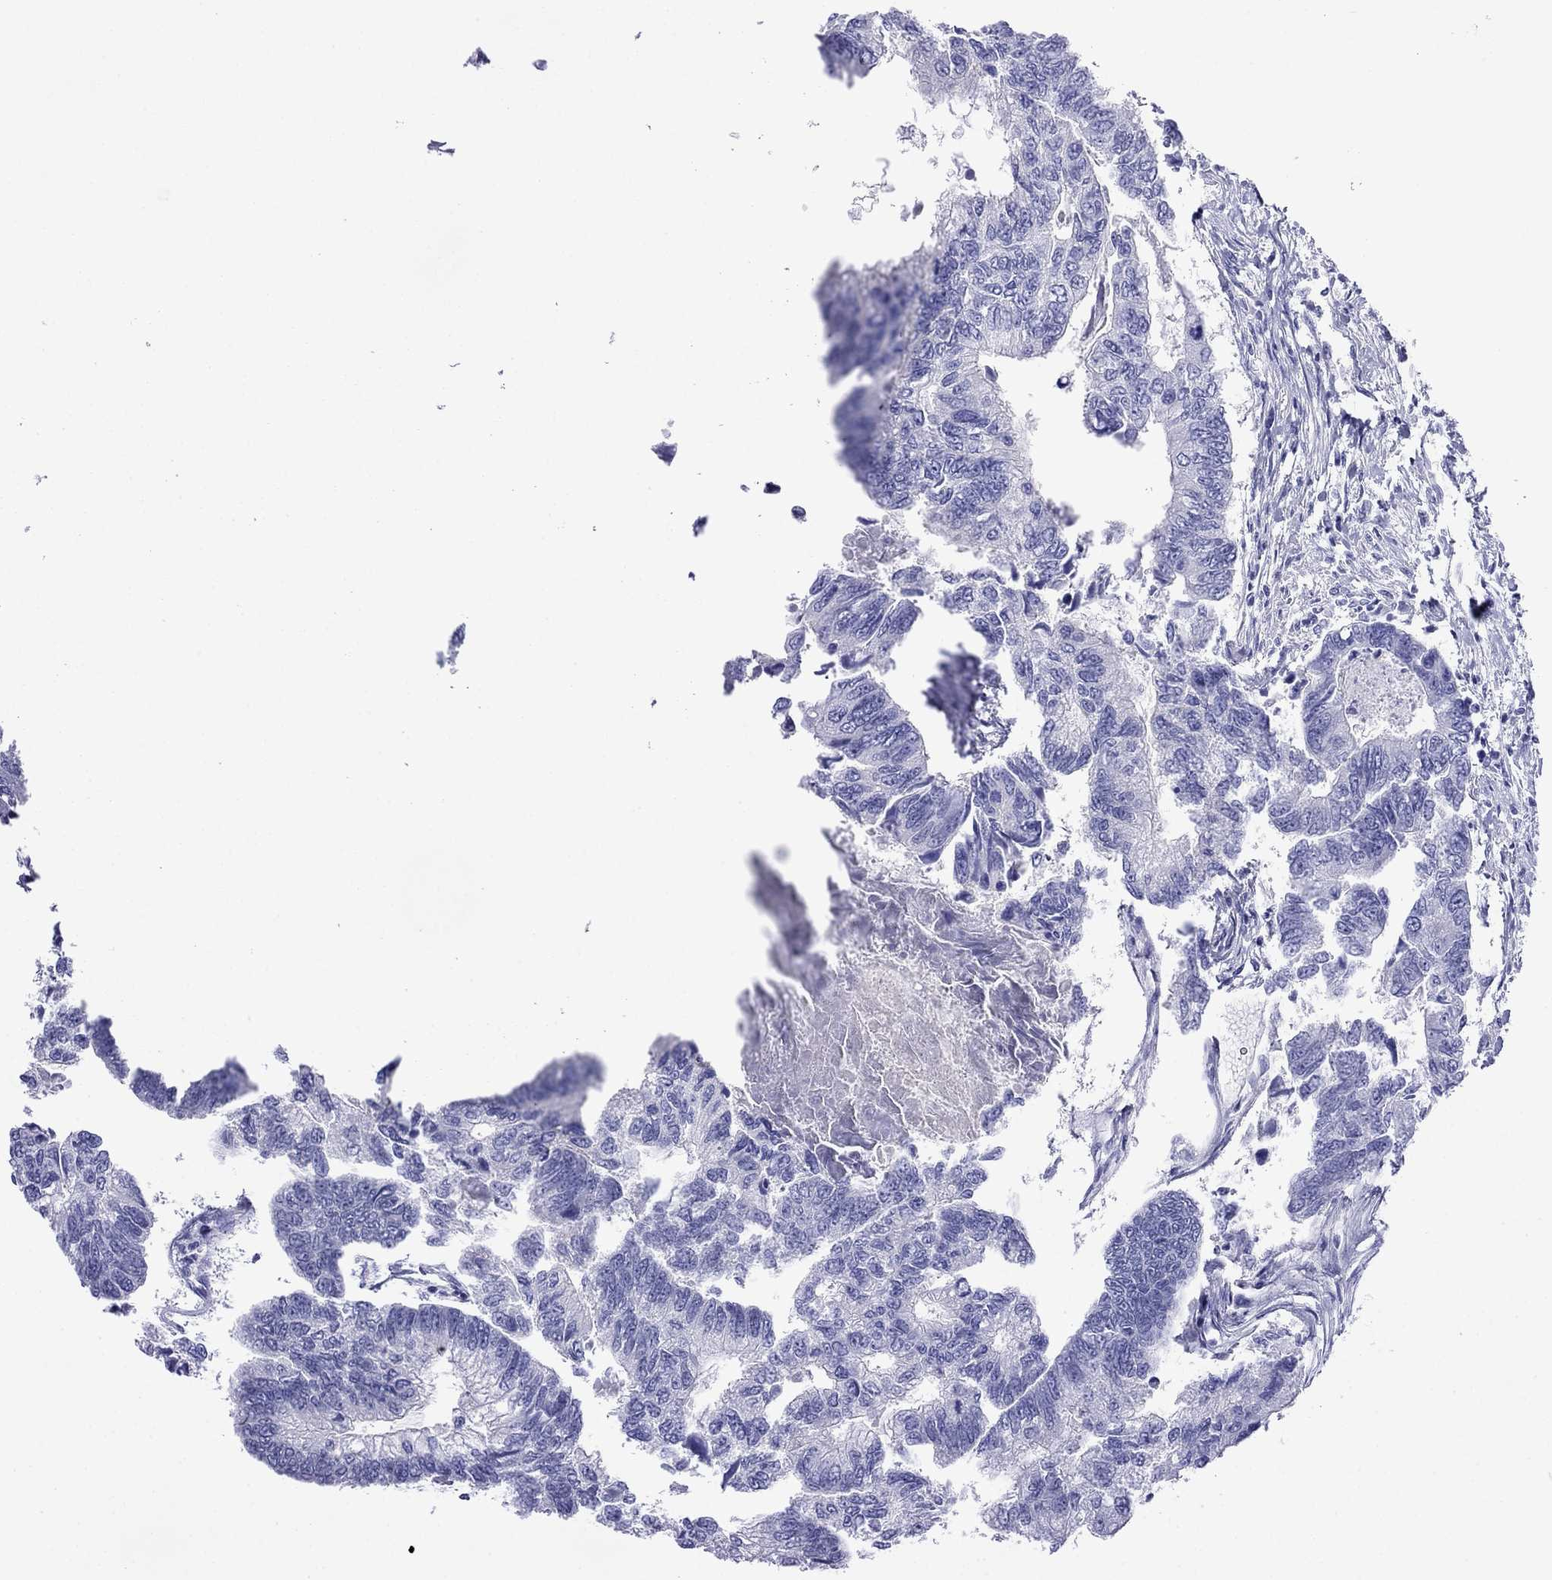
{"staining": {"intensity": "negative", "quantity": "none", "location": "none"}, "tissue": "colorectal cancer", "cell_type": "Tumor cells", "image_type": "cancer", "snomed": [{"axis": "morphology", "description": "Adenocarcinoma, NOS"}, {"axis": "topography", "description": "Colon"}], "caption": "Image shows no protein staining in tumor cells of colorectal adenocarcinoma tissue.", "gene": "PCDHA6", "patient": {"sex": "female", "age": 65}}